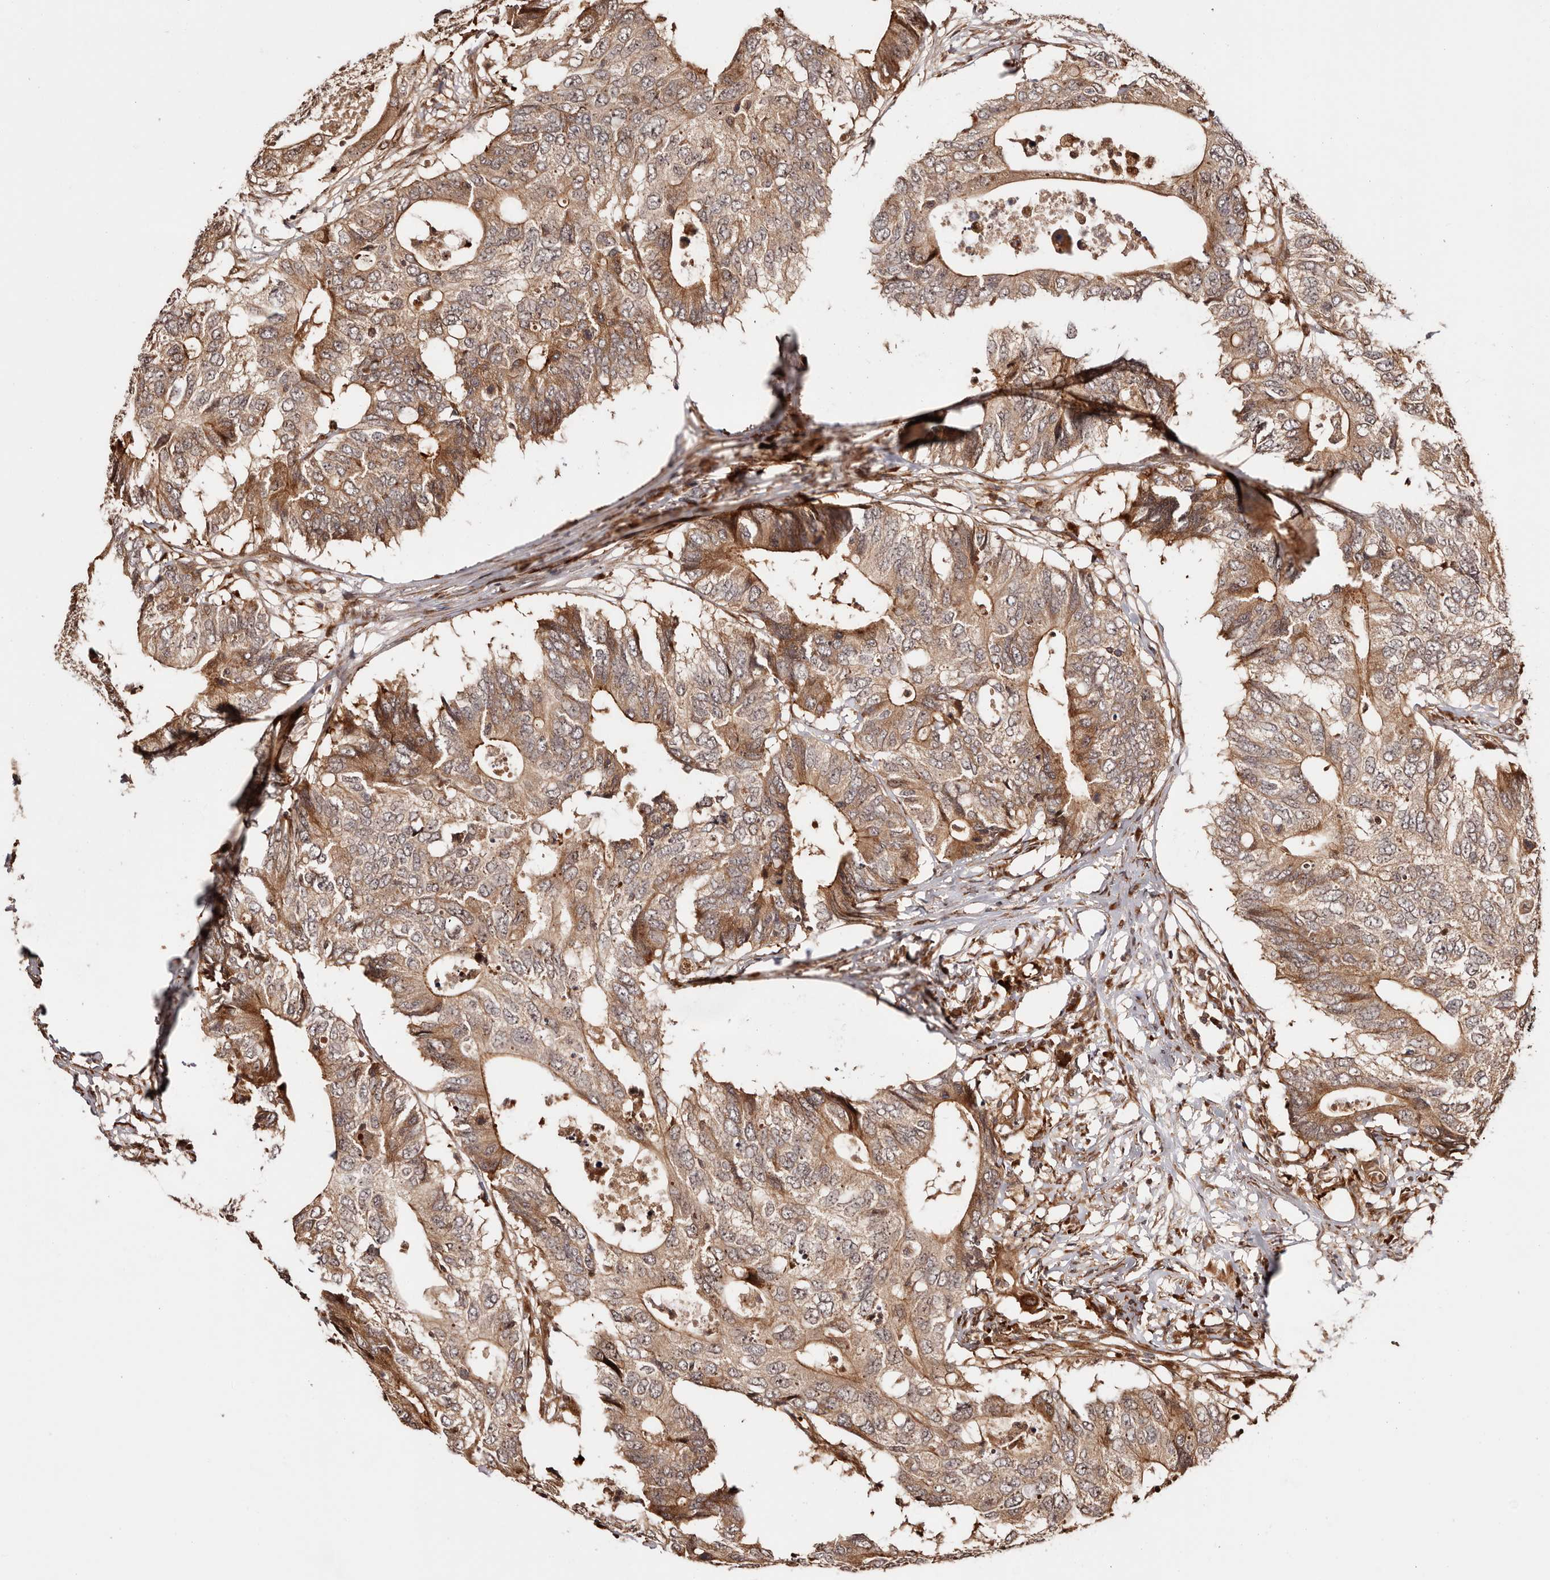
{"staining": {"intensity": "moderate", "quantity": ">75%", "location": "cytoplasmic/membranous"}, "tissue": "colorectal cancer", "cell_type": "Tumor cells", "image_type": "cancer", "snomed": [{"axis": "morphology", "description": "Adenocarcinoma, NOS"}, {"axis": "topography", "description": "Colon"}], "caption": "There is medium levels of moderate cytoplasmic/membranous staining in tumor cells of adenocarcinoma (colorectal), as demonstrated by immunohistochemical staining (brown color).", "gene": "PTPN22", "patient": {"sex": "male", "age": 71}}